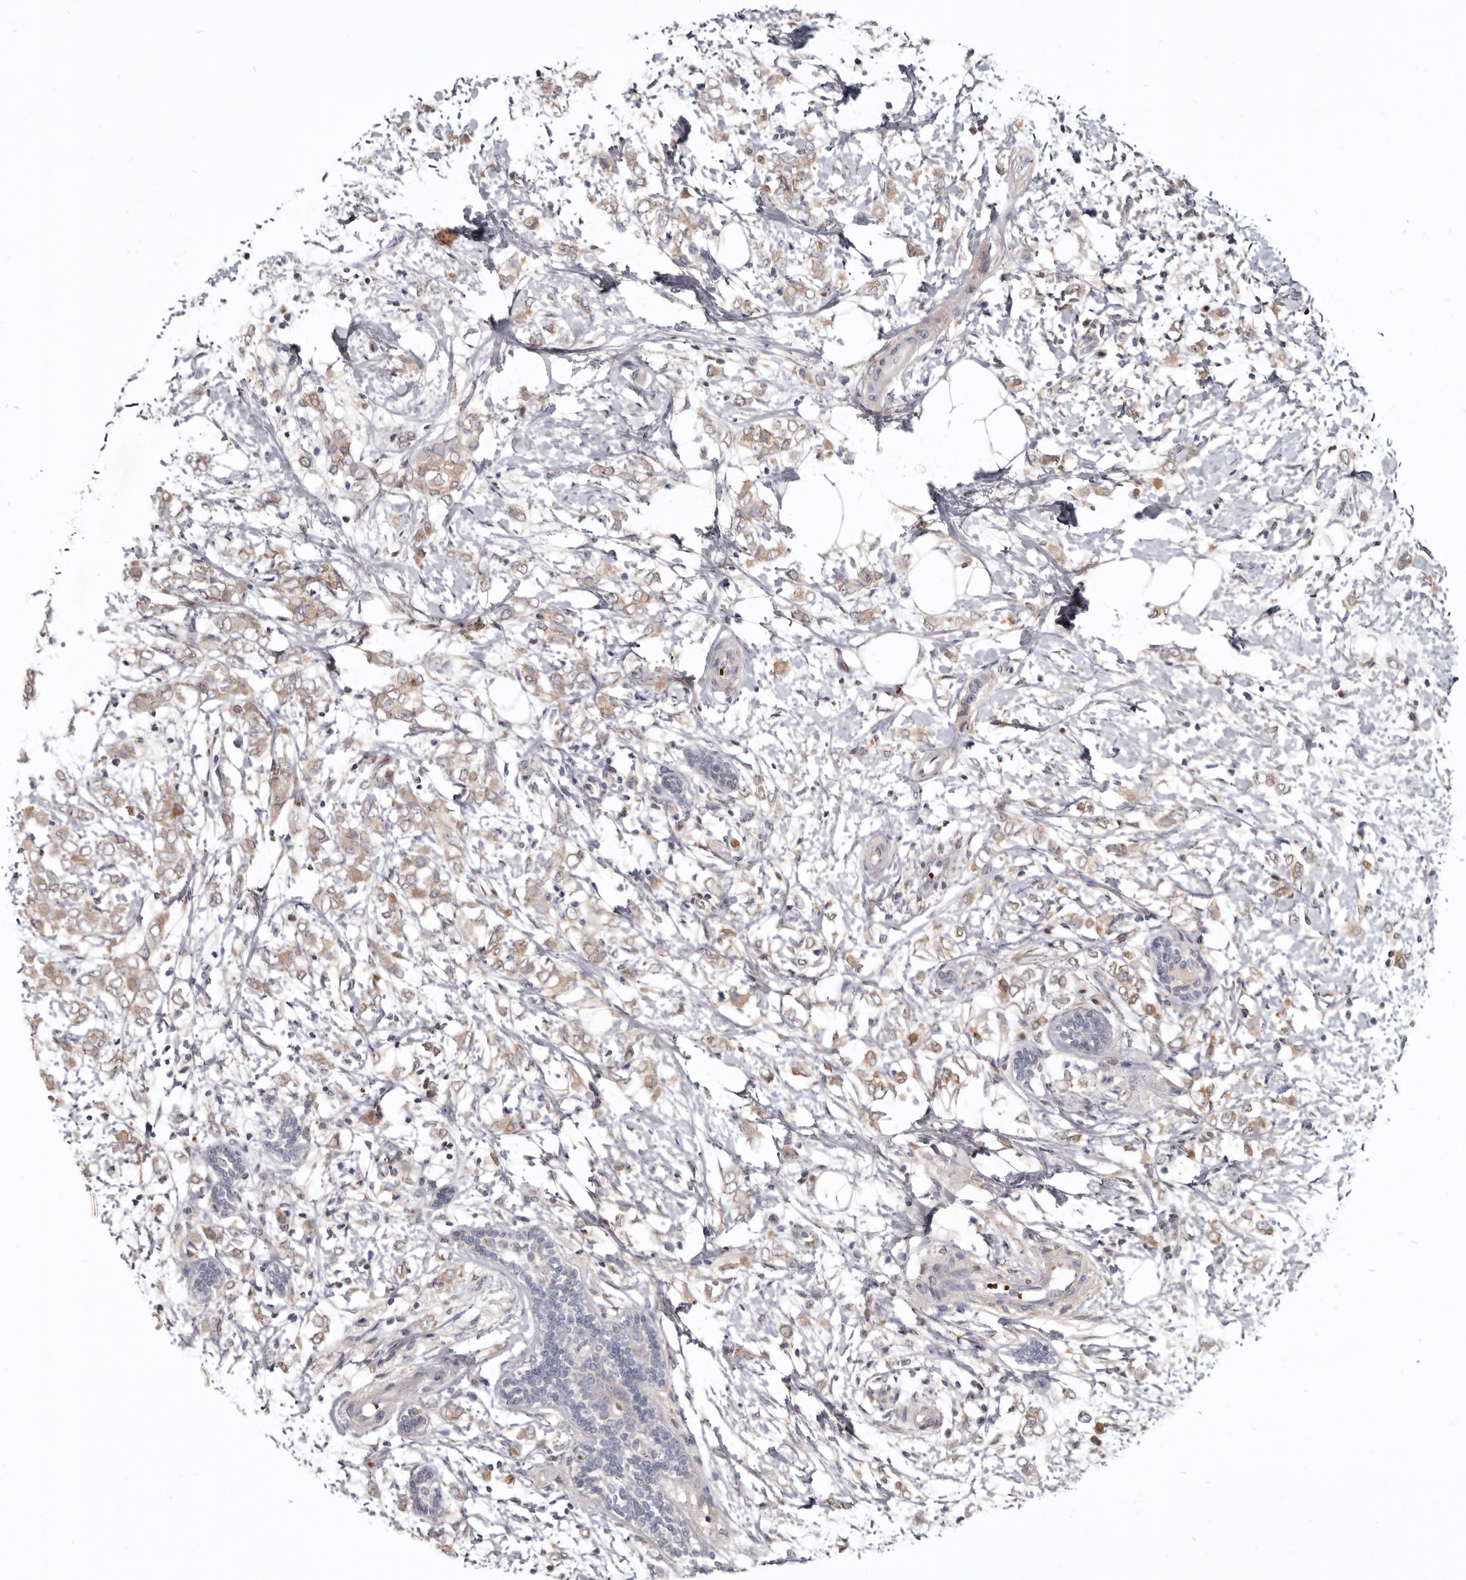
{"staining": {"intensity": "weak", "quantity": ">75%", "location": "cytoplasmic/membranous"}, "tissue": "breast cancer", "cell_type": "Tumor cells", "image_type": "cancer", "snomed": [{"axis": "morphology", "description": "Normal tissue, NOS"}, {"axis": "morphology", "description": "Lobular carcinoma"}, {"axis": "topography", "description": "Breast"}], "caption": "About >75% of tumor cells in human lobular carcinoma (breast) reveal weak cytoplasmic/membranous protein positivity as visualized by brown immunohistochemical staining.", "gene": "NENF", "patient": {"sex": "female", "age": 47}}